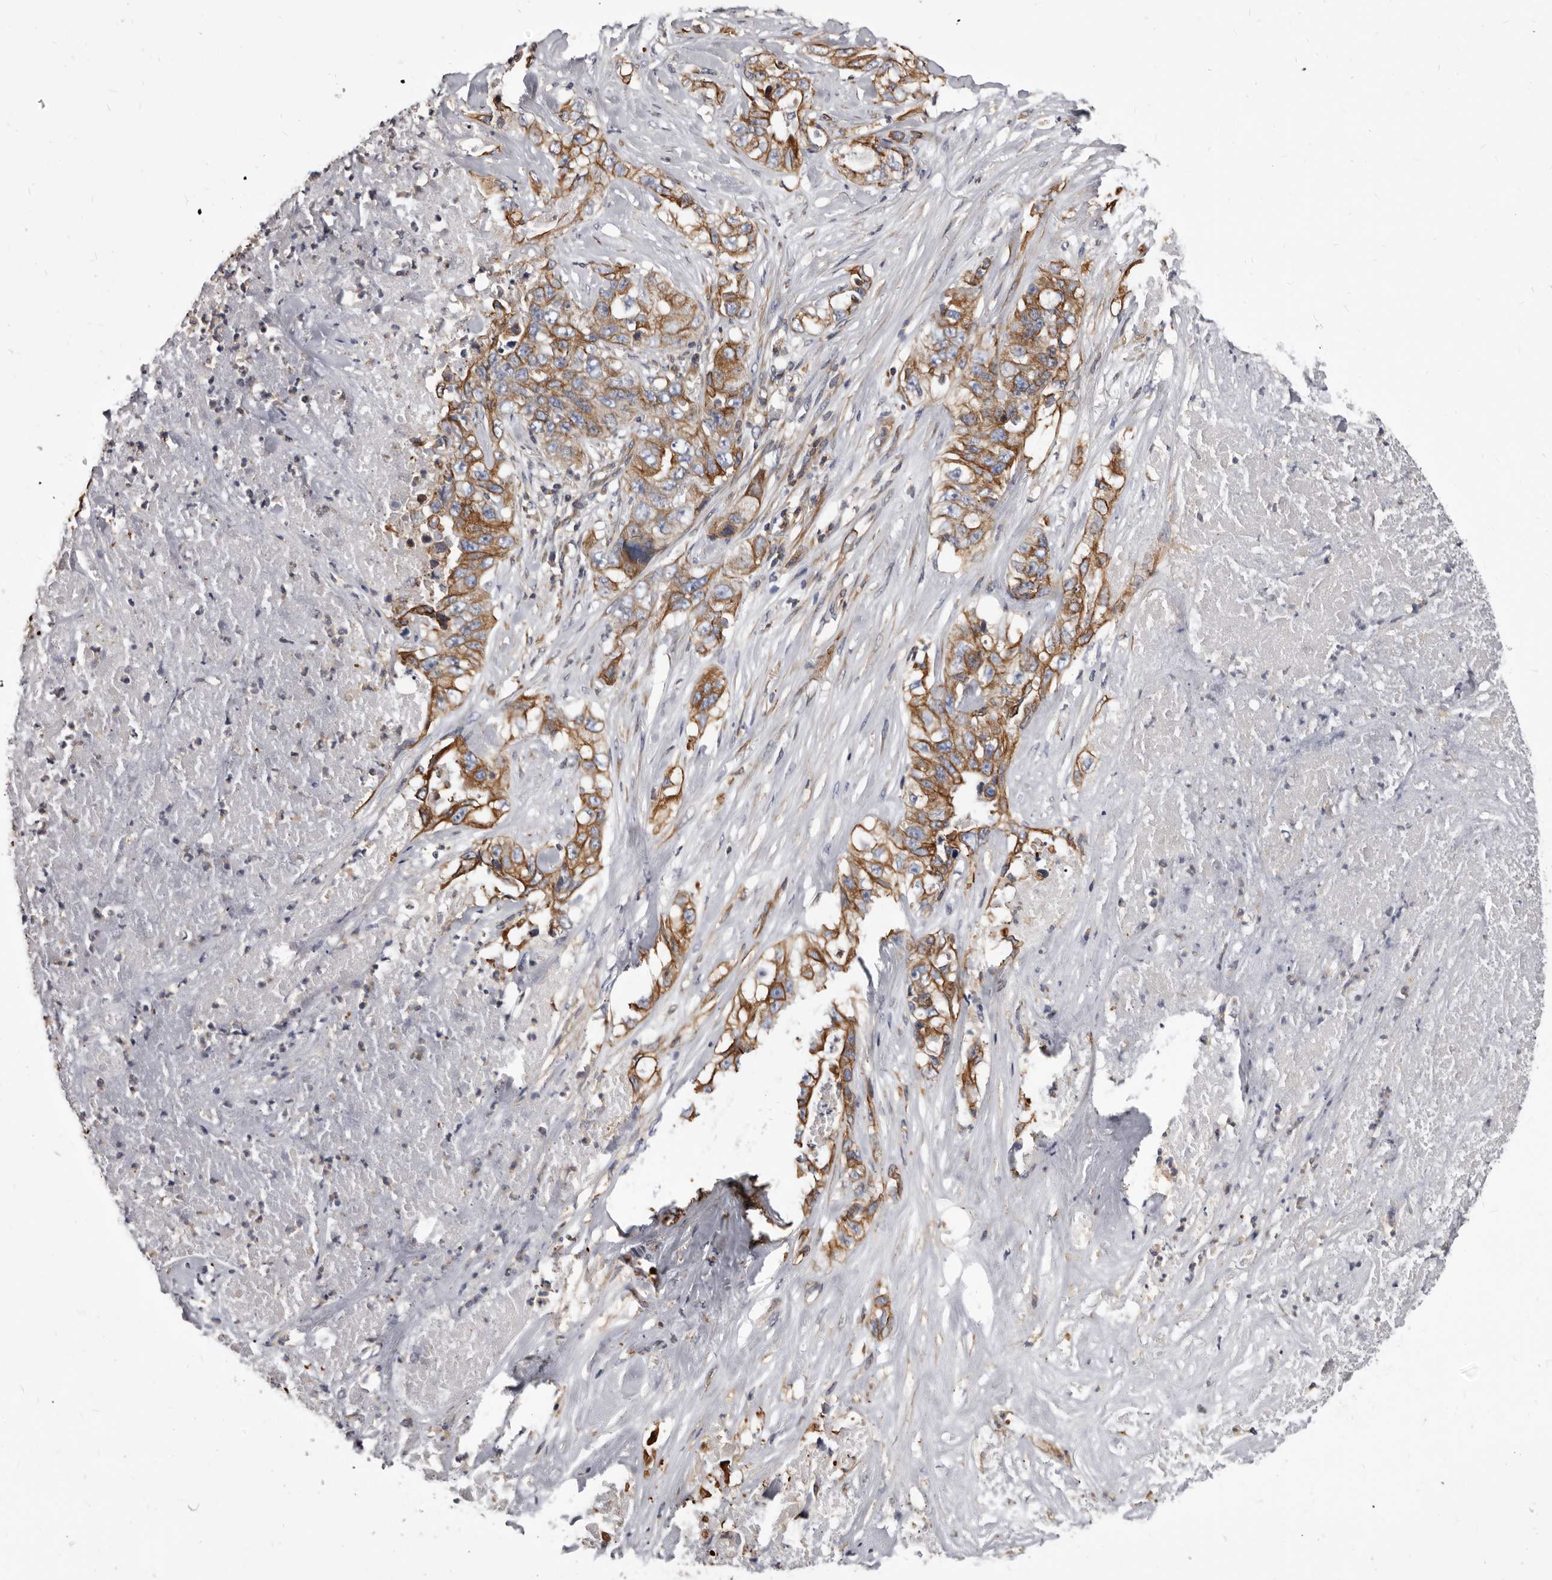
{"staining": {"intensity": "moderate", "quantity": ">75%", "location": "cytoplasmic/membranous"}, "tissue": "lung cancer", "cell_type": "Tumor cells", "image_type": "cancer", "snomed": [{"axis": "morphology", "description": "Adenocarcinoma, NOS"}, {"axis": "topography", "description": "Lung"}], "caption": "There is medium levels of moderate cytoplasmic/membranous expression in tumor cells of adenocarcinoma (lung), as demonstrated by immunohistochemical staining (brown color).", "gene": "NIBAN1", "patient": {"sex": "female", "age": 51}}